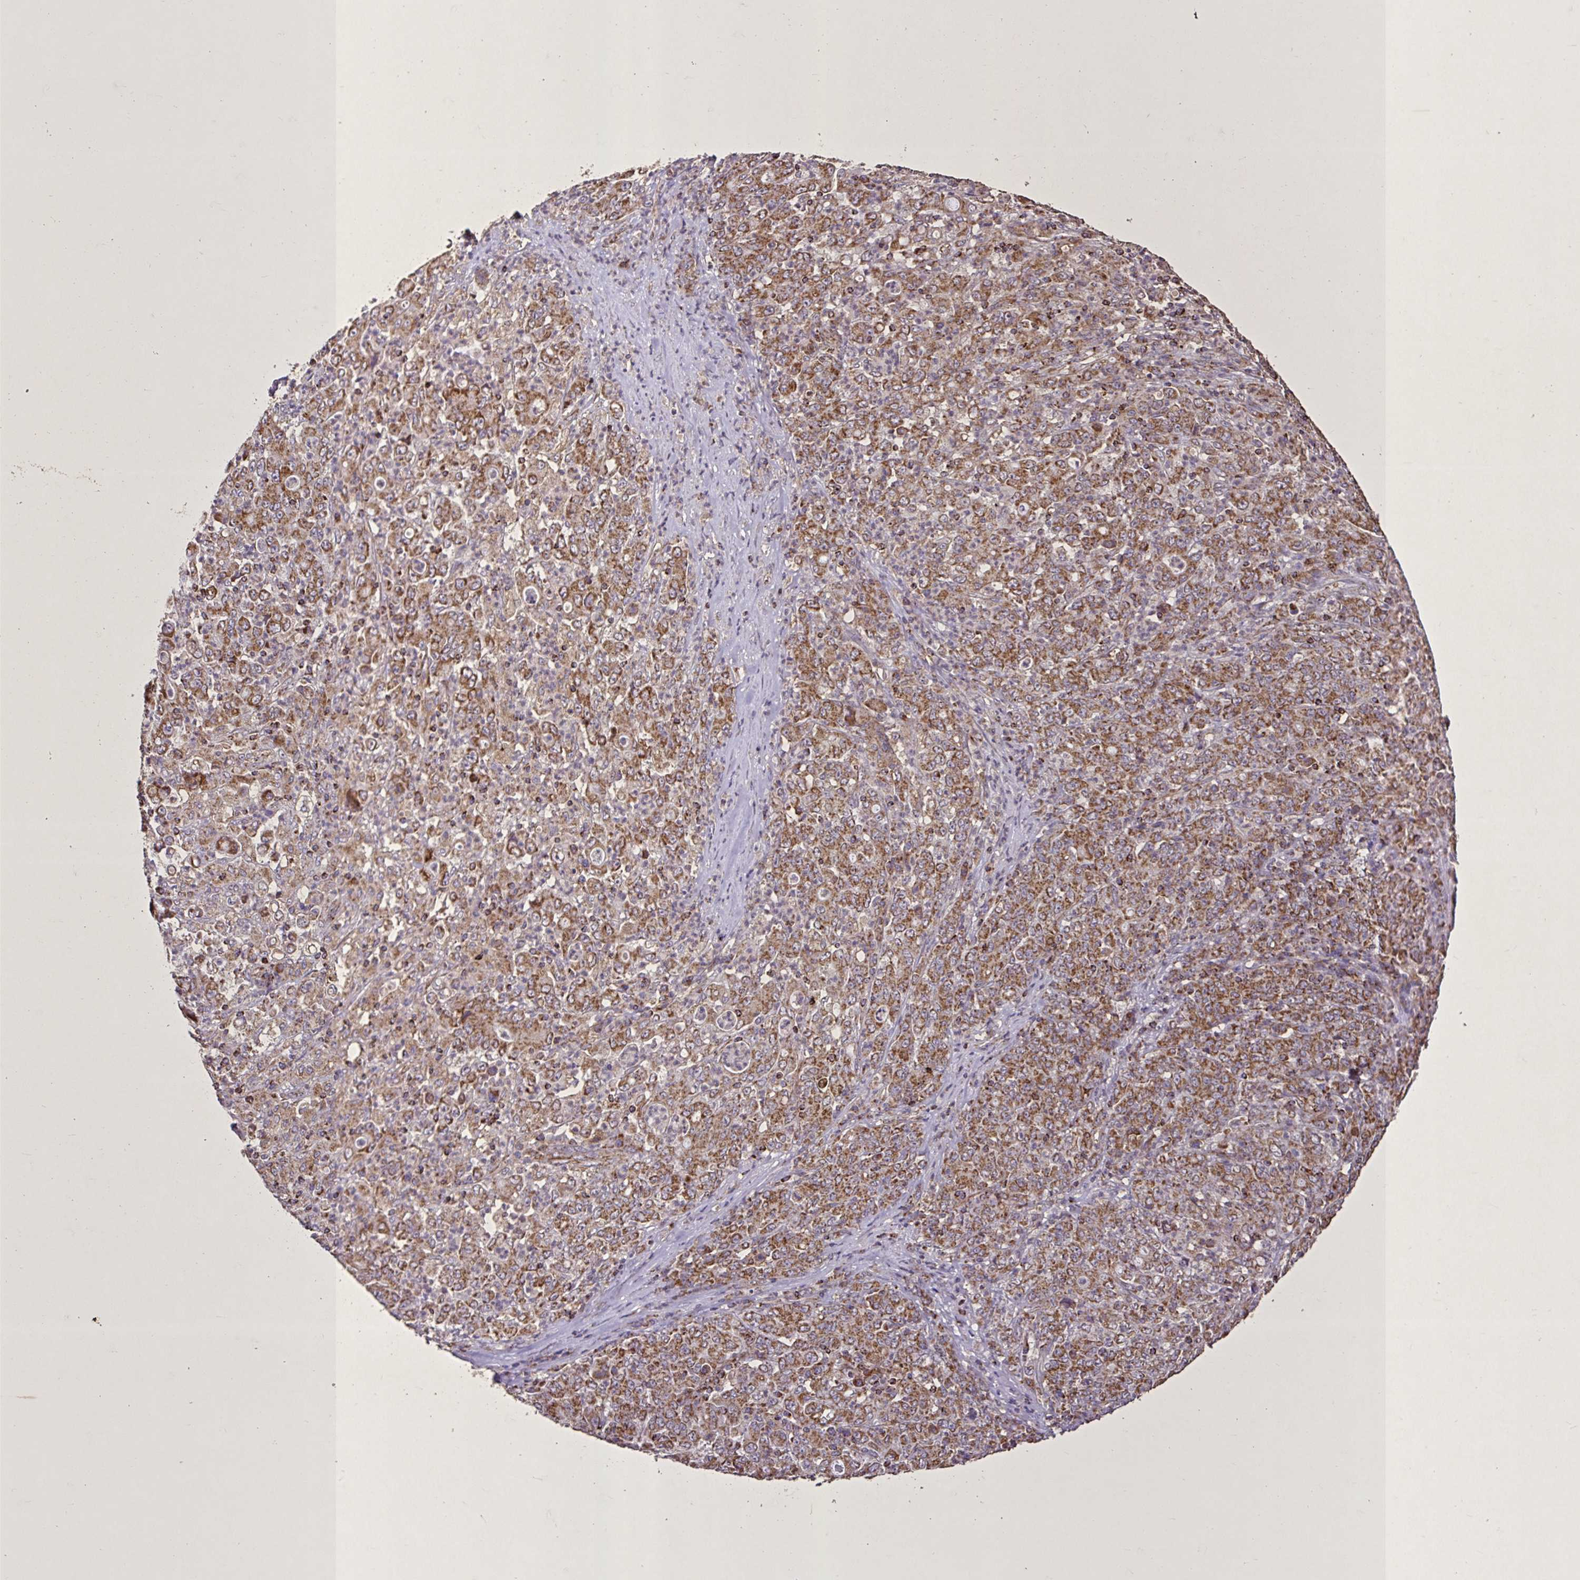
{"staining": {"intensity": "moderate", "quantity": ">75%", "location": "cytoplasmic/membranous"}, "tissue": "stomach cancer", "cell_type": "Tumor cells", "image_type": "cancer", "snomed": [{"axis": "morphology", "description": "Adenocarcinoma, NOS"}, {"axis": "topography", "description": "Stomach, lower"}], "caption": "Stomach adenocarcinoma stained with a brown dye demonstrates moderate cytoplasmic/membranous positive staining in approximately >75% of tumor cells.", "gene": "AGK", "patient": {"sex": "female", "age": 71}}